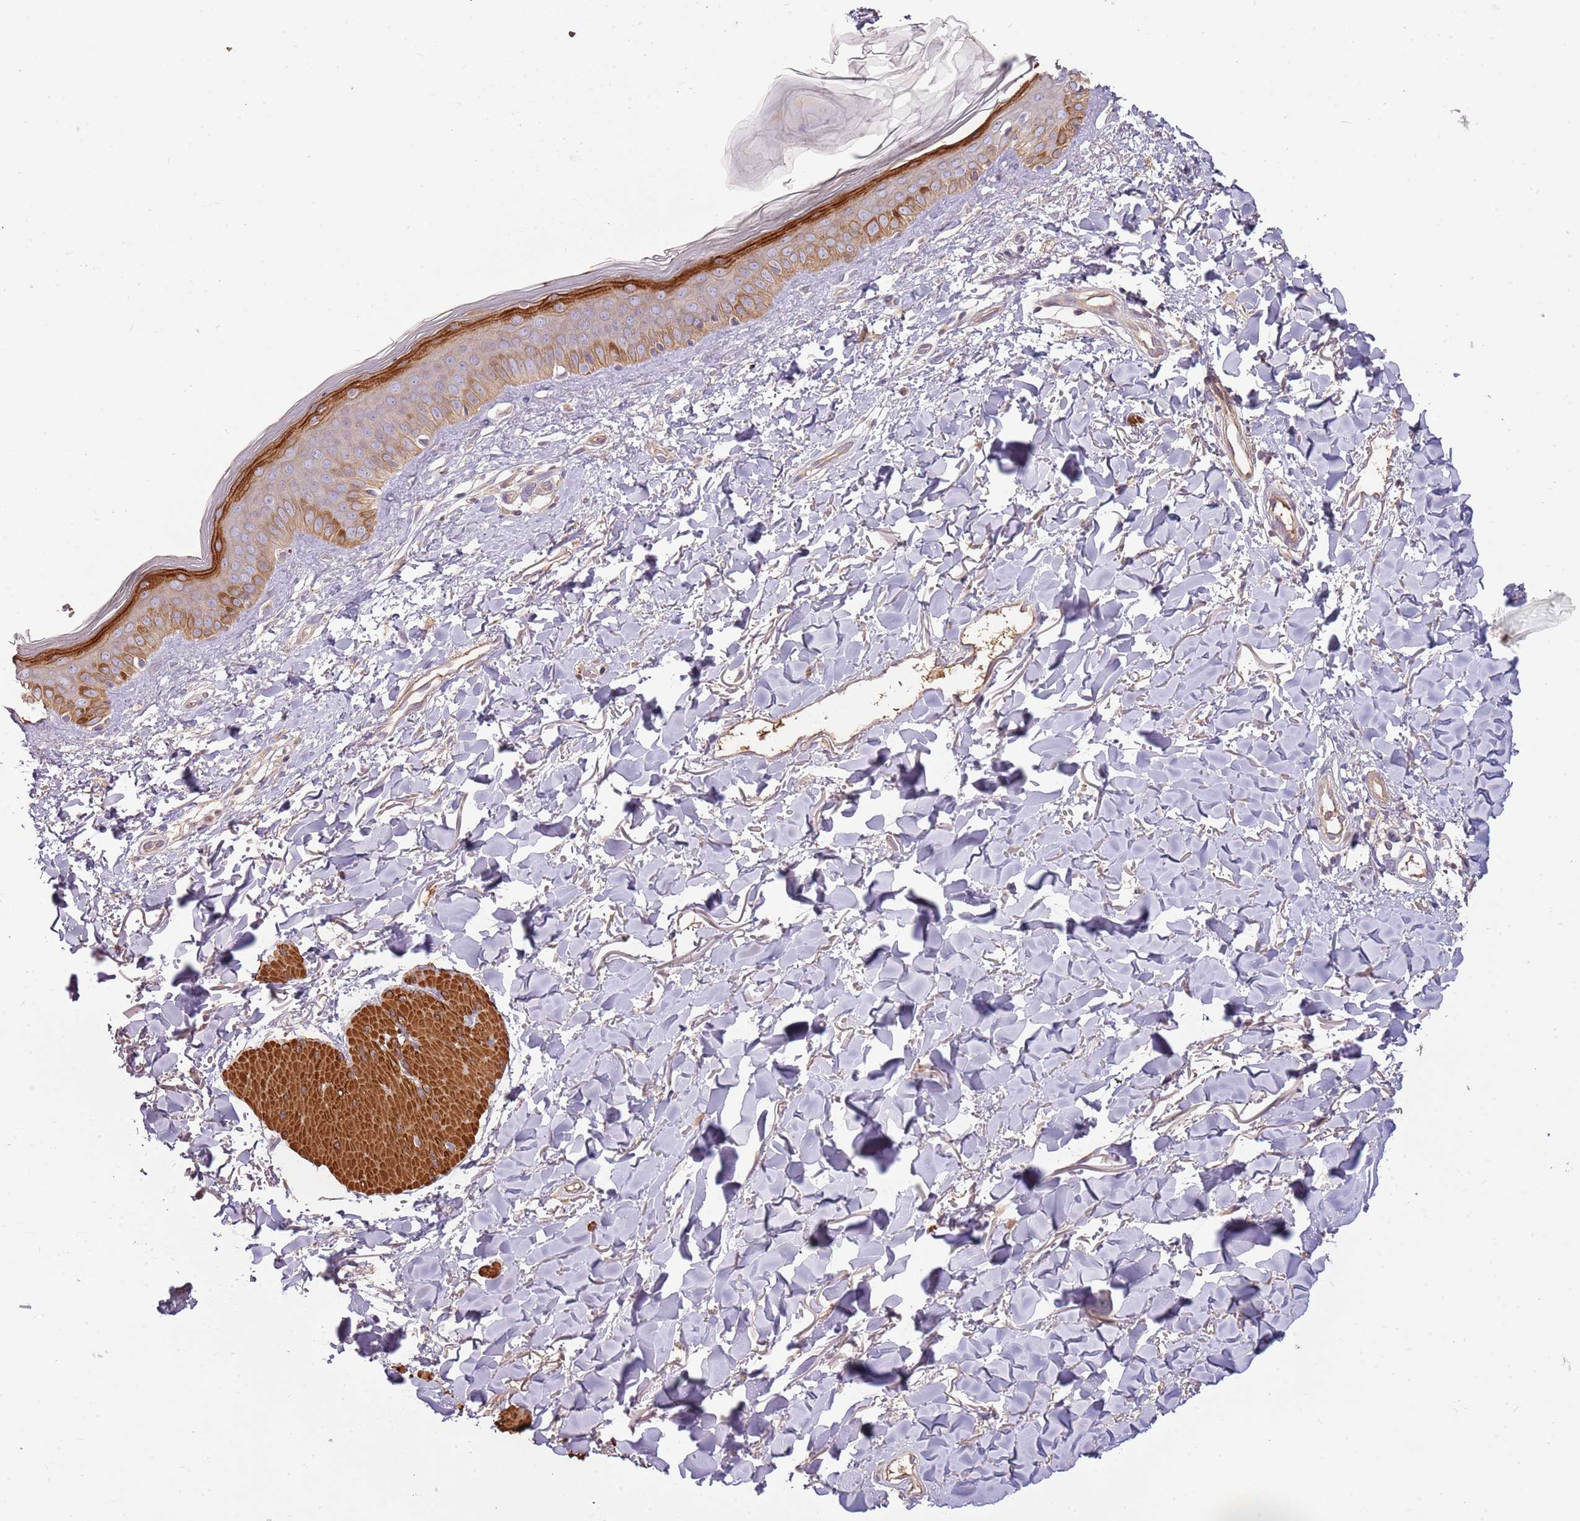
{"staining": {"intensity": "weak", "quantity": ">75%", "location": "cytoplasmic/membranous"}, "tissue": "skin", "cell_type": "Fibroblasts", "image_type": "normal", "snomed": [{"axis": "morphology", "description": "Normal tissue, NOS"}, {"axis": "topography", "description": "Skin"}], "caption": "A photomicrograph of skin stained for a protein demonstrates weak cytoplasmic/membranous brown staining in fibroblasts.", "gene": "RNF128", "patient": {"sex": "female", "age": 58}}